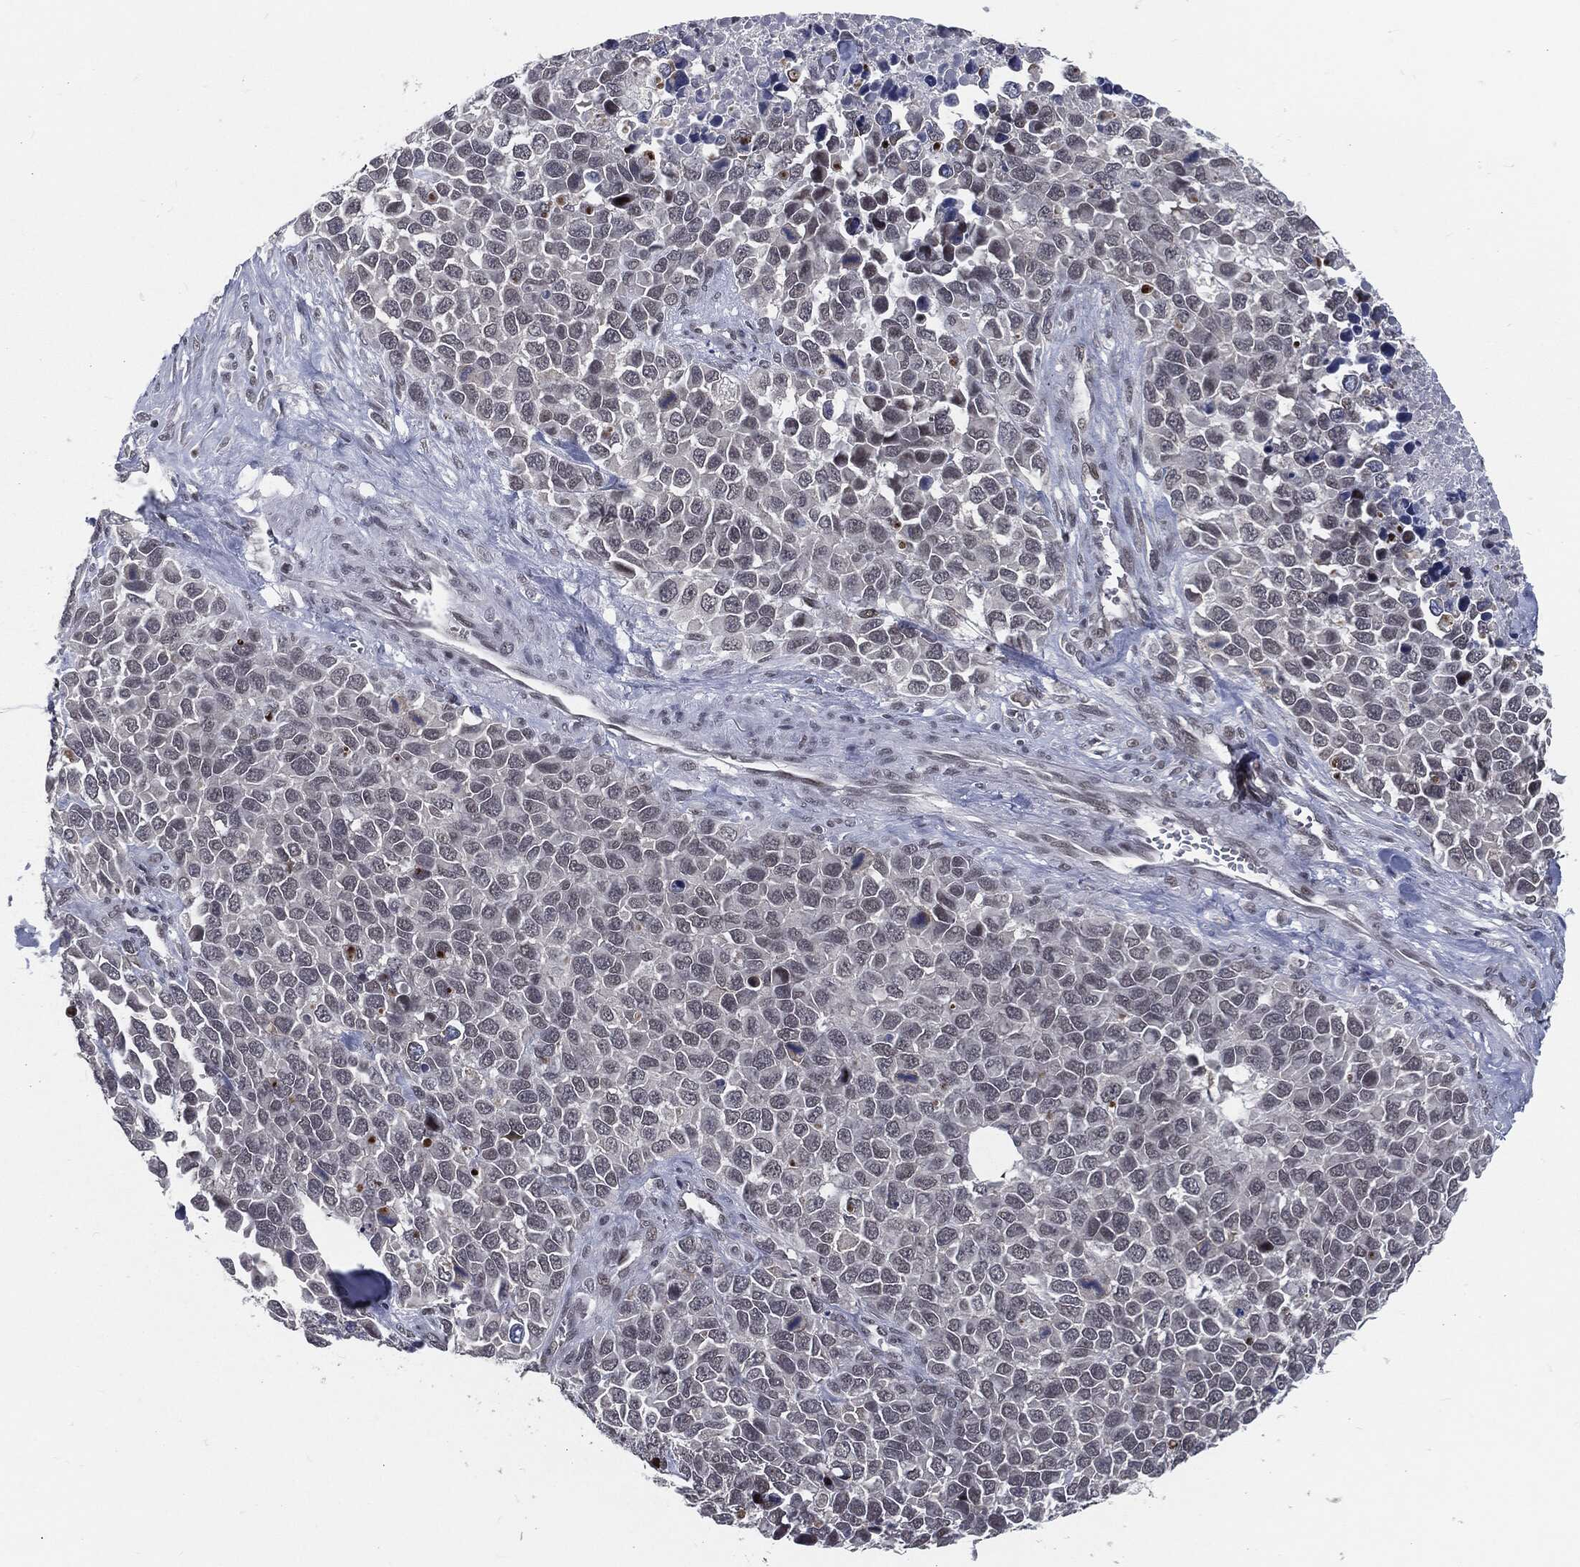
{"staining": {"intensity": "negative", "quantity": "none", "location": "none"}, "tissue": "melanoma", "cell_type": "Tumor cells", "image_type": "cancer", "snomed": [{"axis": "morphology", "description": "Malignant melanoma, Metastatic site"}, {"axis": "topography", "description": "Skin"}], "caption": "There is no significant positivity in tumor cells of malignant melanoma (metastatic site). (Brightfield microscopy of DAB immunohistochemistry at high magnification).", "gene": "ANXA1", "patient": {"sex": "male", "age": 84}}